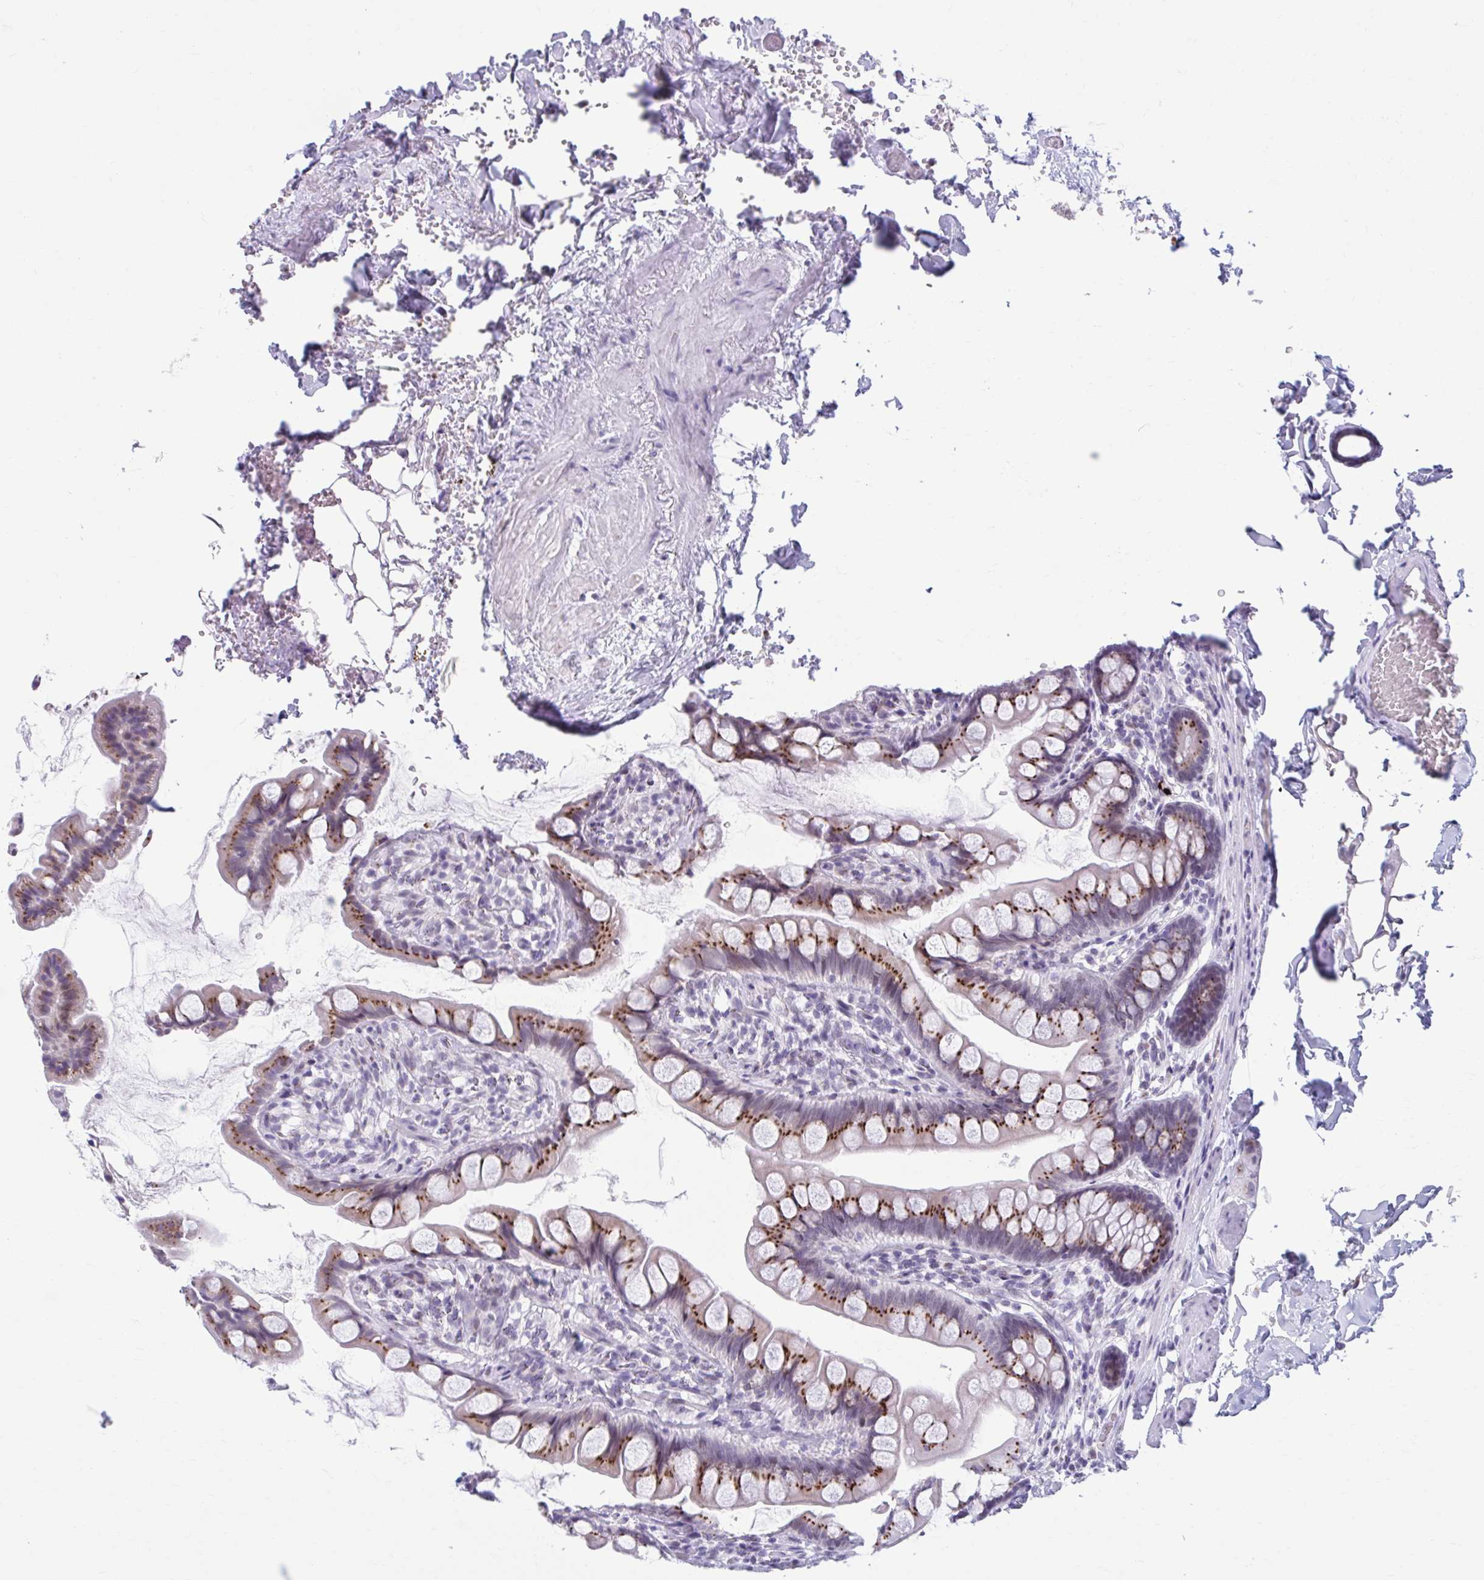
{"staining": {"intensity": "strong", "quantity": ">75%", "location": "cytoplasmic/membranous"}, "tissue": "small intestine", "cell_type": "Glandular cells", "image_type": "normal", "snomed": [{"axis": "morphology", "description": "Normal tissue, NOS"}, {"axis": "topography", "description": "Small intestine"}], "caption": "Immunohistochemistry (IHC) staining of unremarkable small intestine, which exhibits high levels of strong cytoplasmic/membranous positivity in about >75% of glandular cells indicating strong cytoplasmic/membranous protein expression. The staining was performed using DAB (3,3'-diaminobenzidine) (brown) for protein detection and nuclei were counterstained in hematoxylin (blue).", "gene": "ZNF682", "patient": {"sex": "male", "age": 70}}